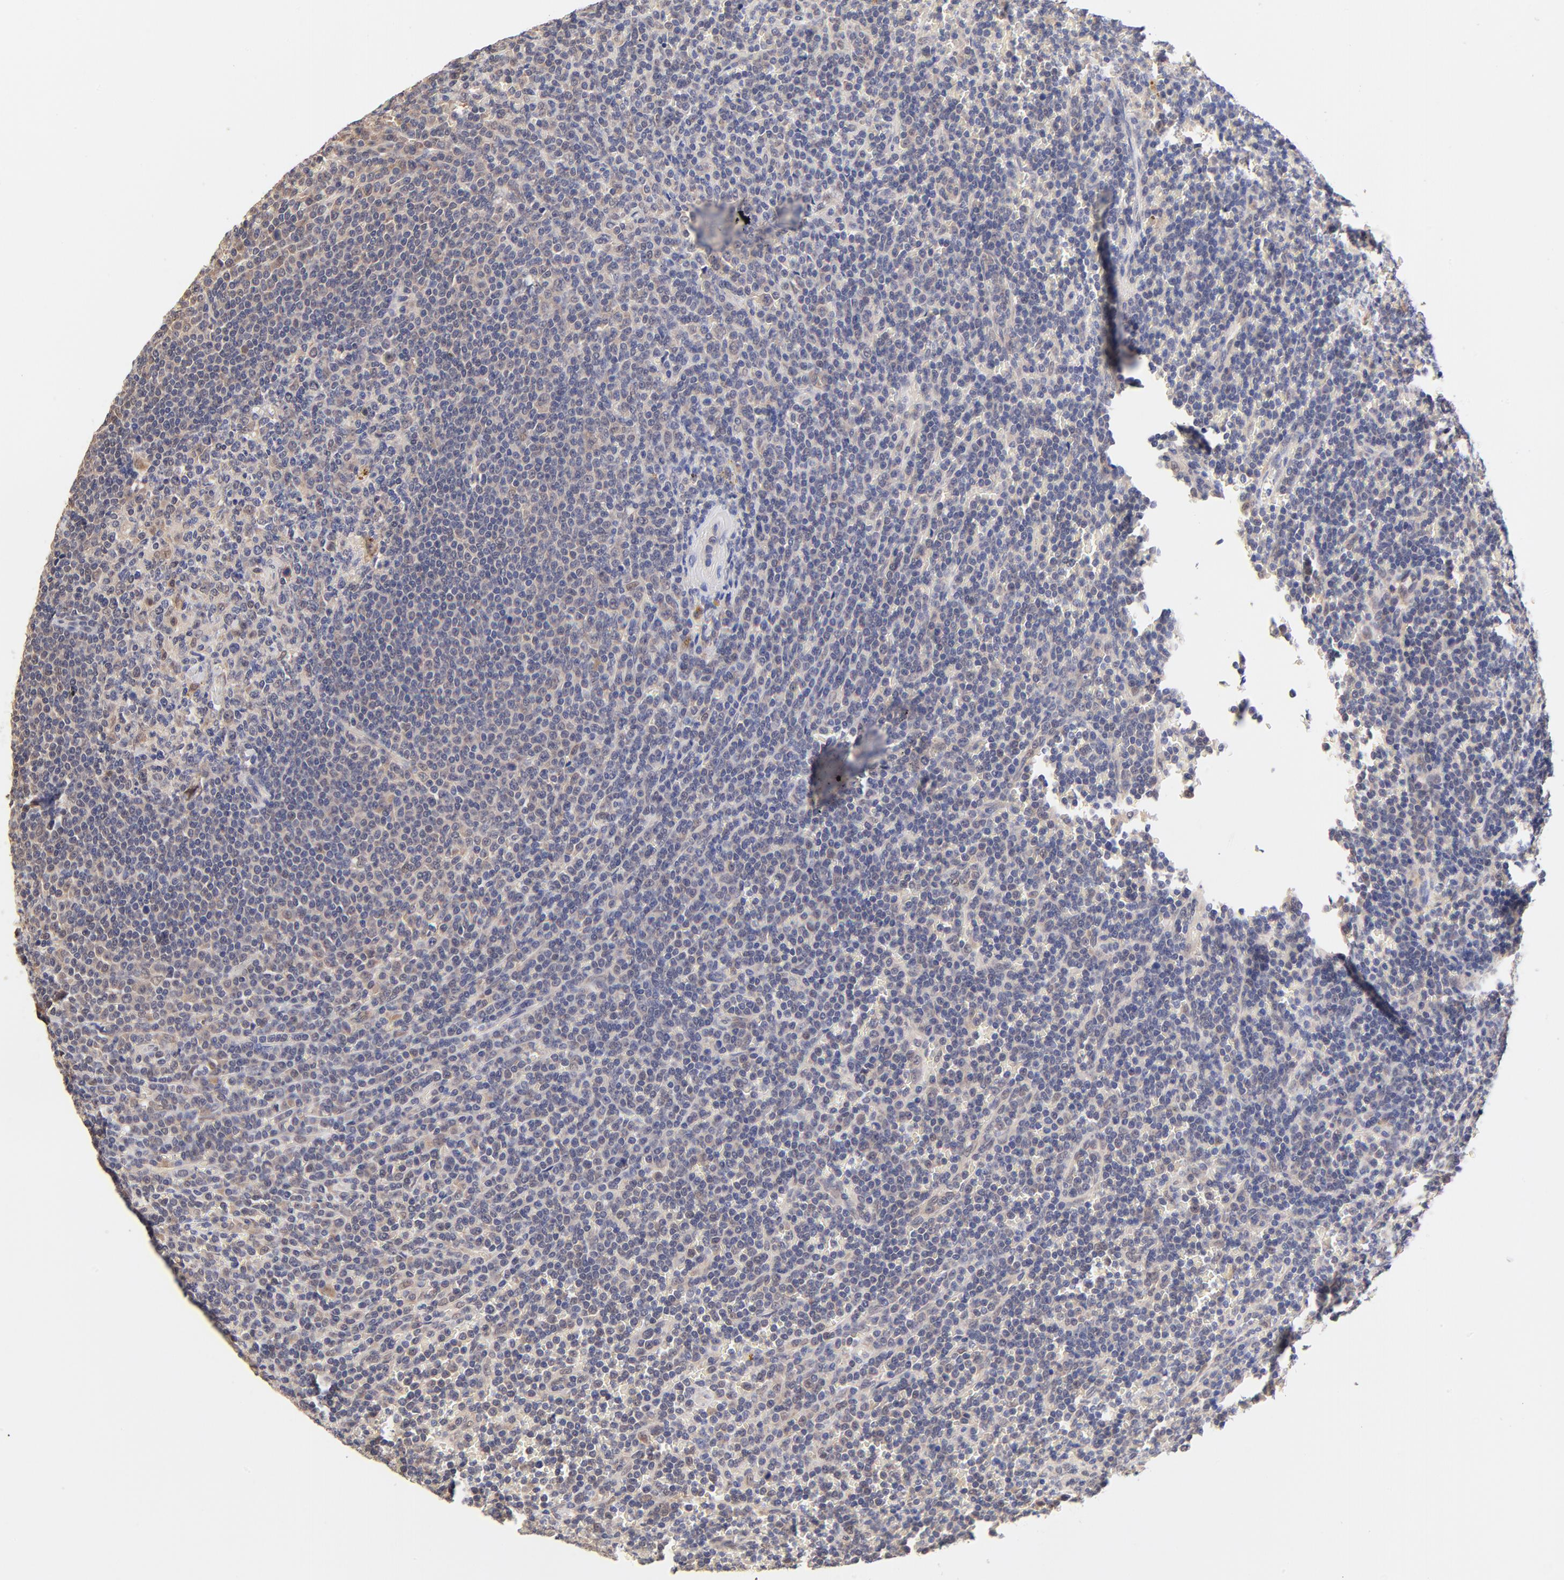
{"staining": {"intensity": "negative", "quantity": "none", "location": "none"}, "tissue": "lymphoma", "cell_type": "Tumor cells", "image_type": "cancer", "snomed": [{"axis": "morphology", "description": "Malignant lymphoma, non-Hodgkin's type, Low grade"}, {"axis": "topography", "description": "Spleen"}], "caption": "This is an immunohistochemistry histopathology image of human low-grade malignant lymphoma, non-Hodgkin's type. There is no staining in tumor cells.", "gene": "TXNL1", "patient": {"sex": "male", "age": 80}}